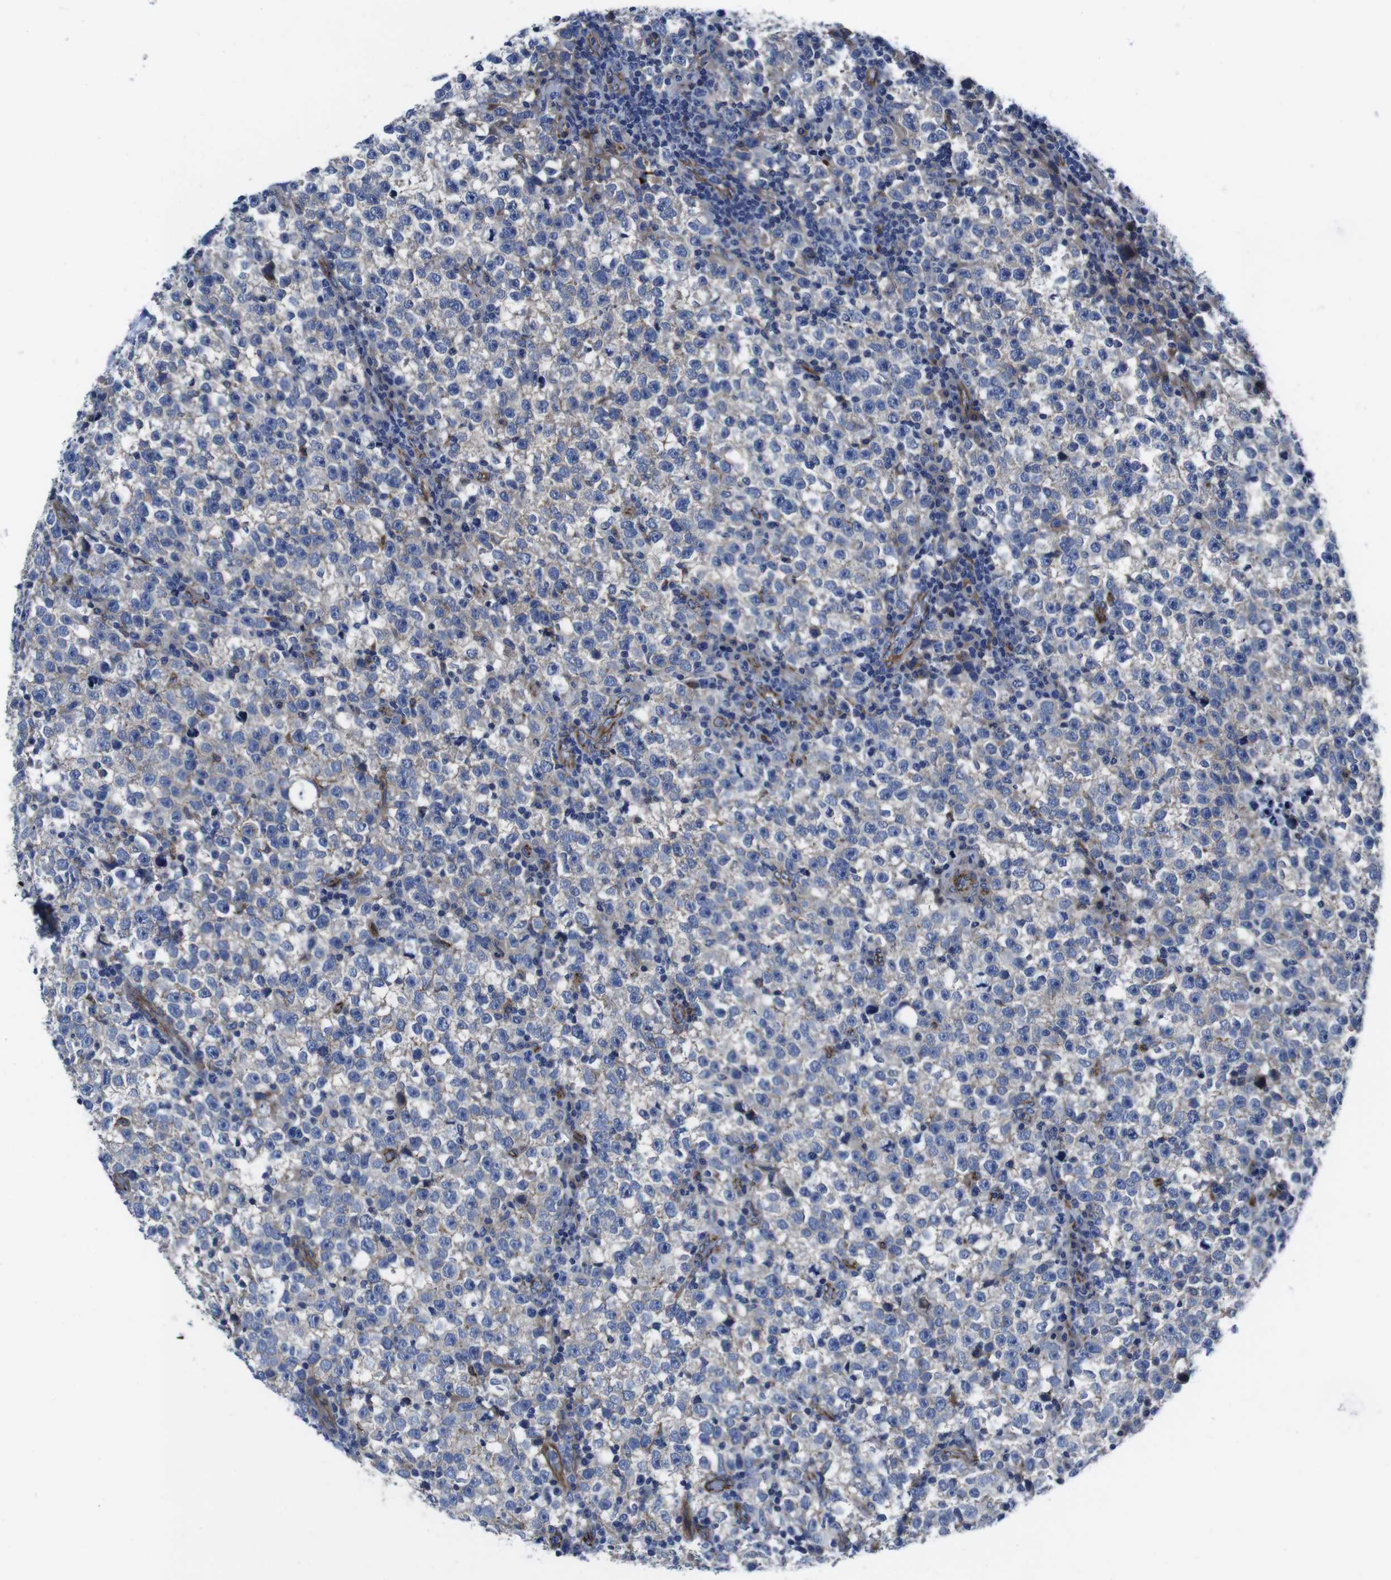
{"staining": {"intensity": "negative", "quantity": "none", "location": "none"}, "tissue": "testis cancer", "cell_type": "Tumor cells", "image_type": "cancer", "snomed": [{"axis": "morphology", "description": "Seminoma, NOS"}, {"axis": "topography", "description": "Testis"}], "caption": "Immunohistochemistry of seminoma (testis) shows no staining in tumor cells.", "gene": "NUMB", "patient": {"sex": "male", "age": 43}}